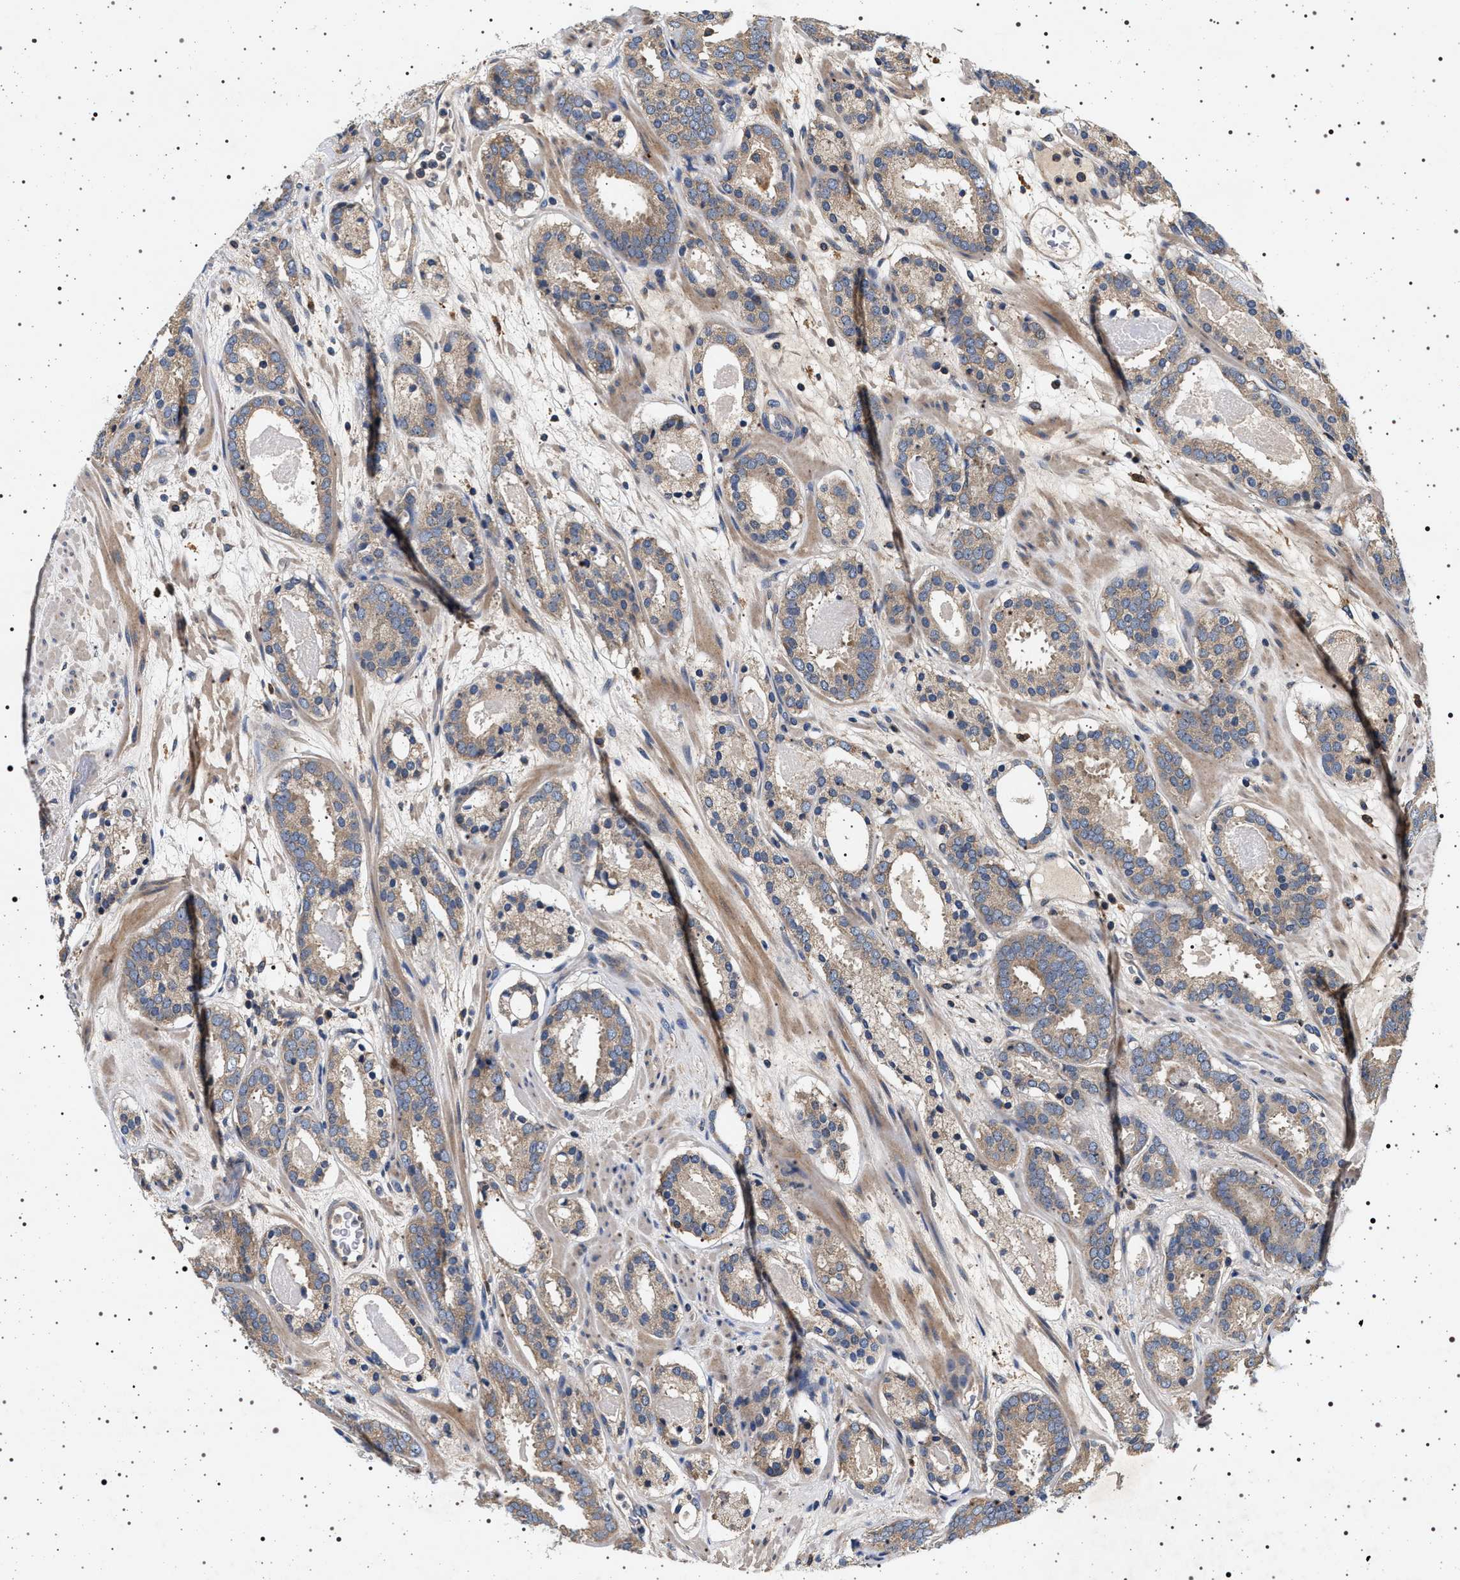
{"staining": {"intensity": "weak", "quantity": ">75%", "location": "cytoplasmic/membranous"}, "tissue": "prostate cancer", "cell_type": "Tumor cells", "image_type": "cancer", "snomed": [{"axis": "morphology", "description": "Adenocarcinoma, Low grade"}, {"axis": "topography", "description": "Prostate"}], "caption": "The immunohistochemical stain highlights weak cytoplasmic/membranous positivity in tumor cells of low-grade adenocarcinoma (prostate) tissue.", "gene": "DCBLD2", "patient": {"sex": "male", "age": 69}}